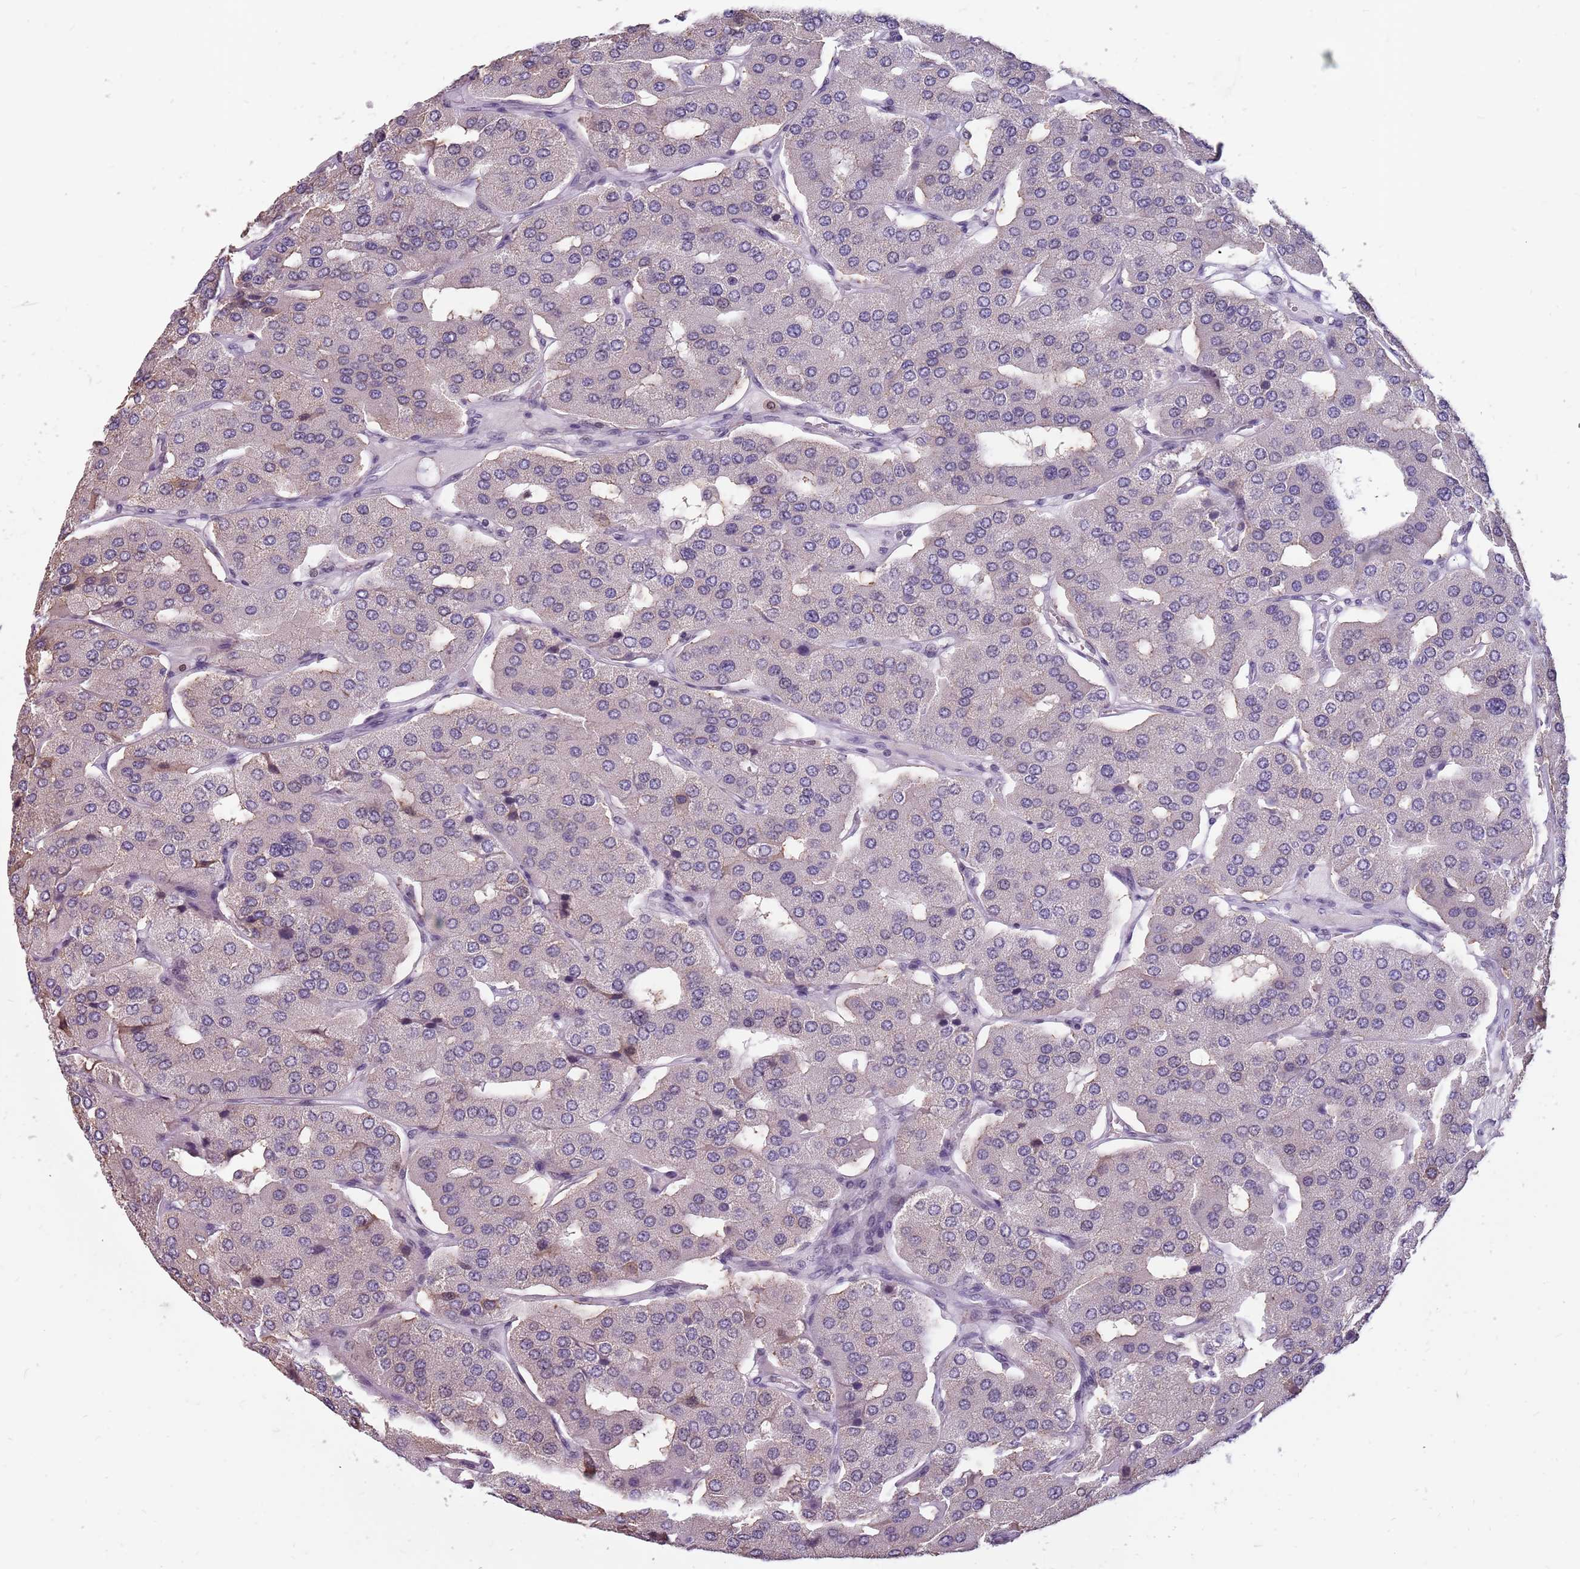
{"staining": {"intensity": "negative", "quantity": "none", "location": "none"}, "tissue": "parathyroid gland", "cell_type": "Glandular cells", "image_type": "normal", "snomed": [{"axis": "morphology", "description": "Normal tissue, NOS"}, {"axis": "morphology", "description": "Adenoma, NOS"}, {"axis": "topography", "description": "Parathyroid gland"}], "caption": "Parathyroid gland stained for a protein using immunohistochemistry shows no staining glandular cells.", "gene": "NEK6", "patient": {"sex": "female", "age": 86}}